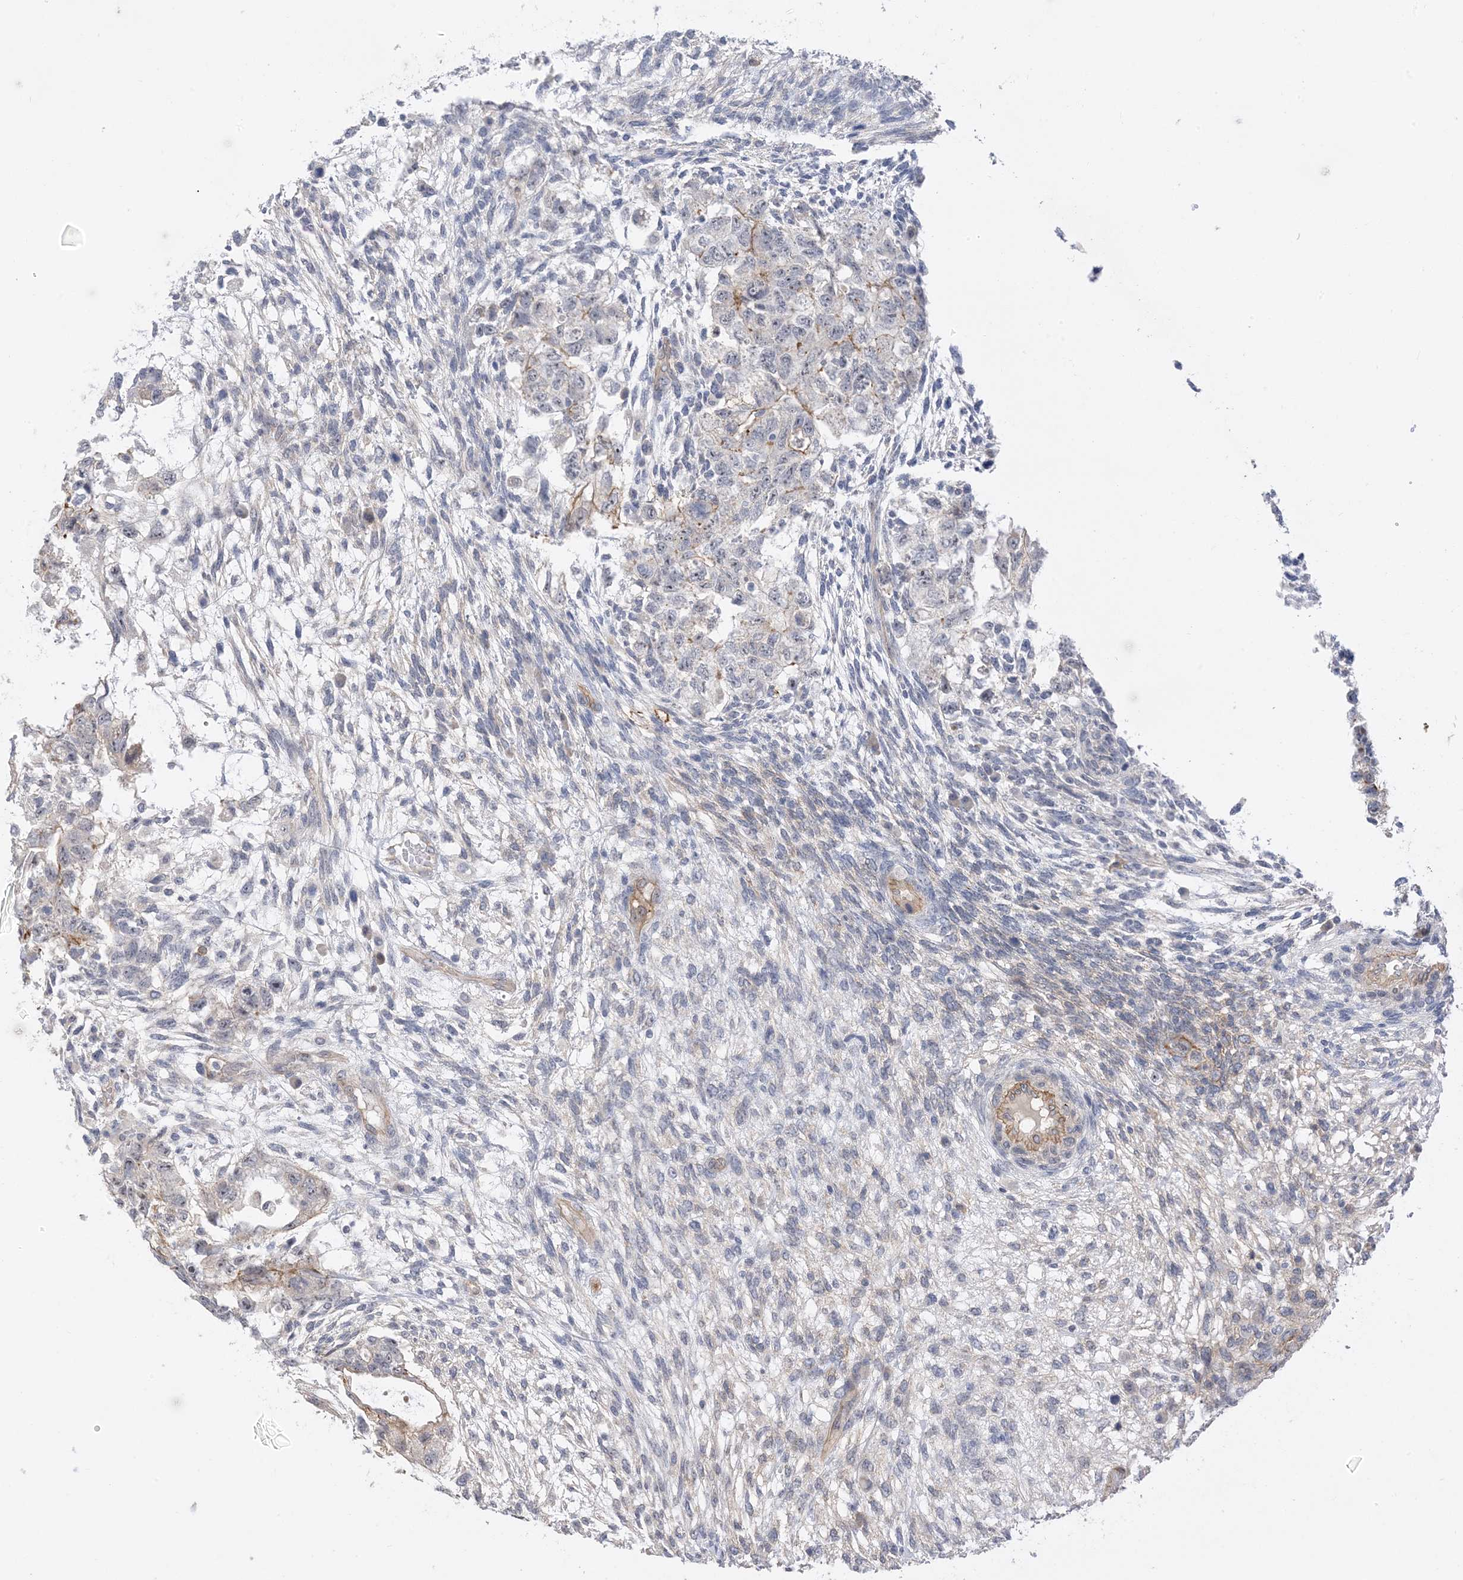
{"staining": {"intensity": "moderate", "quantity": "<25%", "location": "cytoplasmic/membranous"}, "tissue": "testis cancer", "cell_type": "Tumor cells", "image_type": "cancer", "snomed": [{"axis": "morphology", "description": "Normal tissue, NOS"}, {"axis": "morphology", "description": "Carcinoma, Embryonal, NOS"}, {"axis": "topography", "description": "Testis"}], "caption": "A brown stain labels moderate cytoplasmic/membranous staining of a protein in embryonal carcinoma (testis) tumor cells.", "gene": "IL36B", "patient": {"sex": "male", "age": 36}}